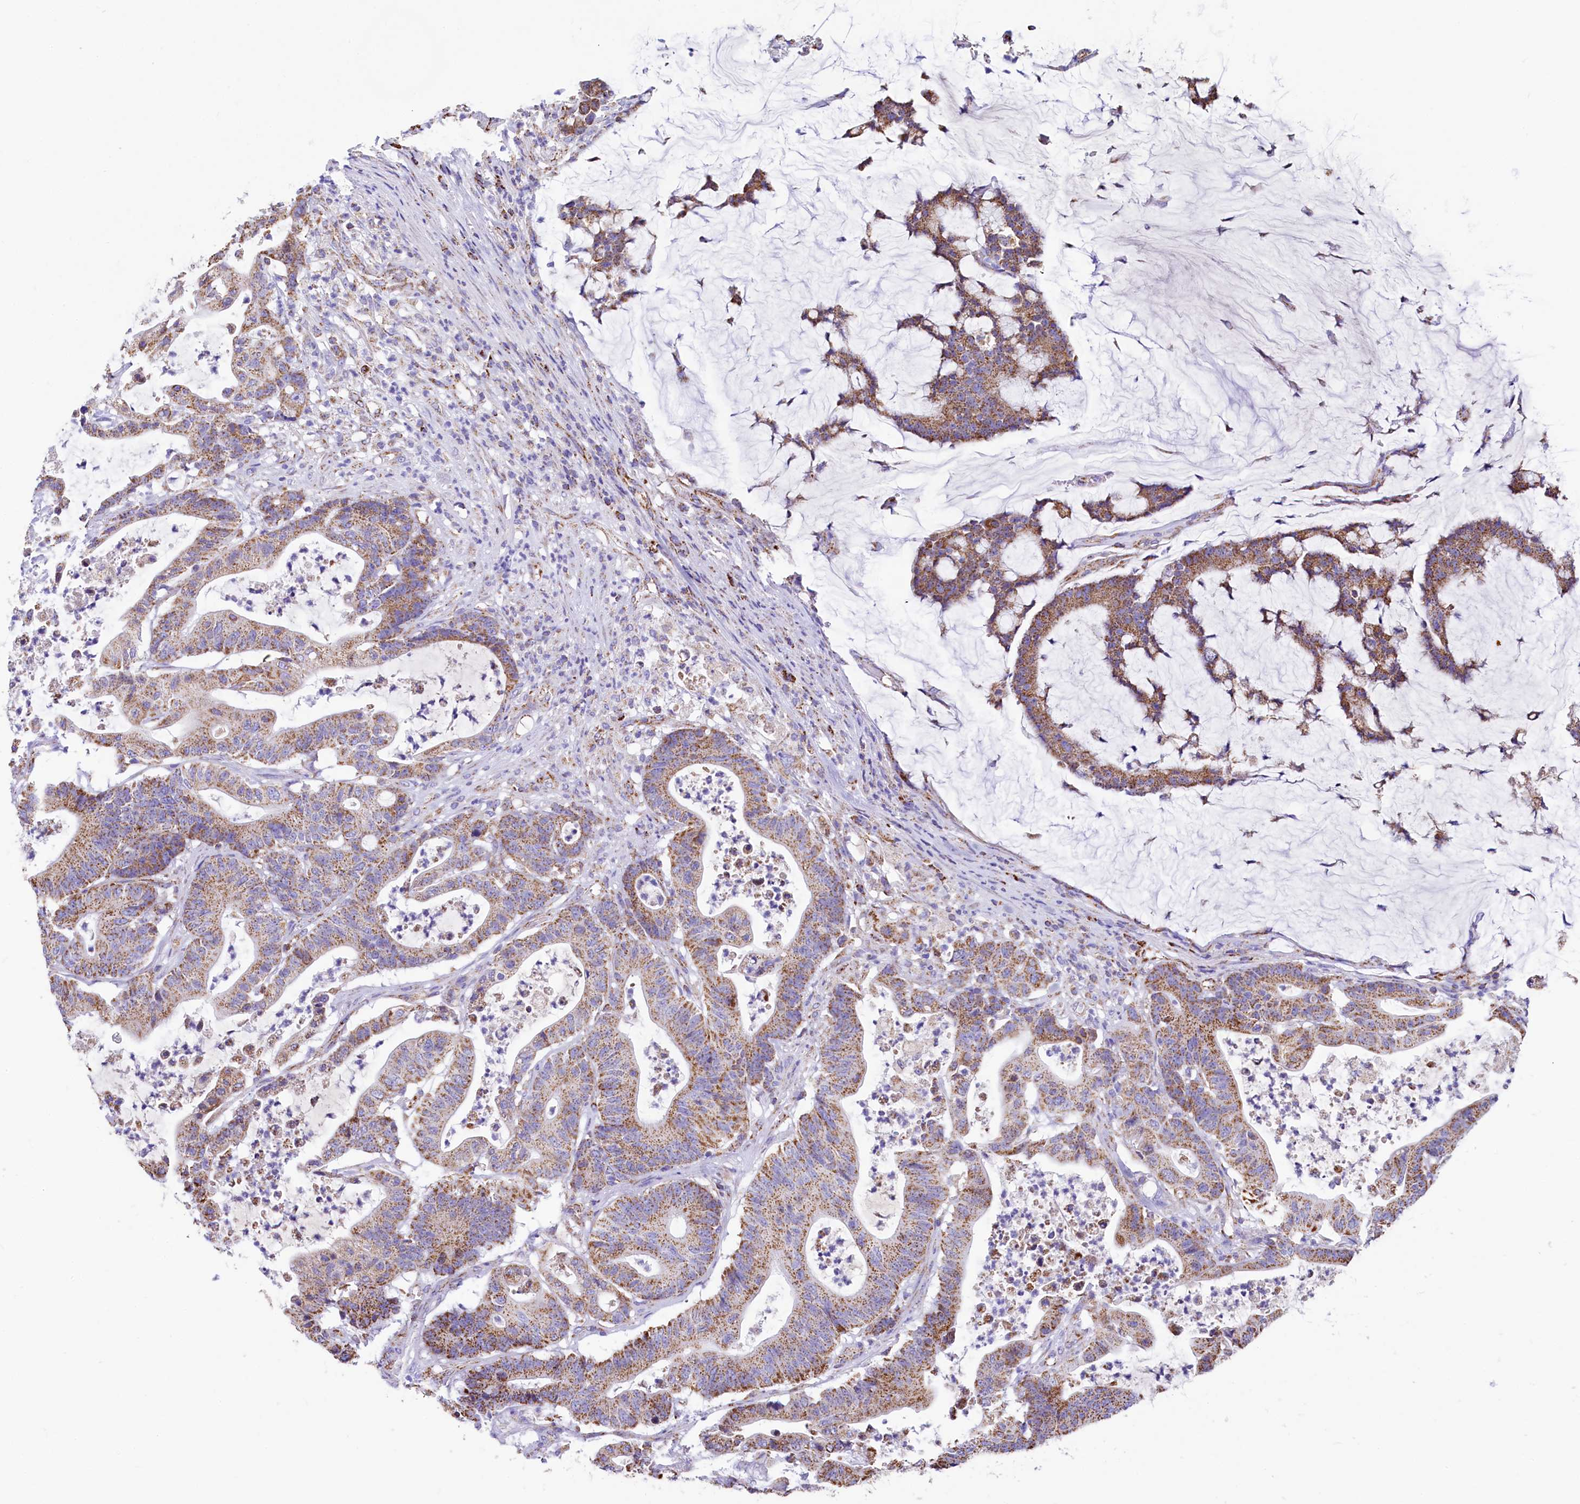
{"staining": {"intensity": "moderate", "quantity": ">75%", "location": "cytoplasmic/membranous"}, "tissue": "colorectal cancer", "cell_type": "Tumor cells", "image_type": "cancer", "snomed": [{"axis": "morphology", "description": "Adenocarcinoma, NOS"}, {"axis": "topography", "description": "Colon"}], "caption": "An IHC histopathology image of tumor tissue is shown. Protein staining in brown highlights moderate cytoplasmic/membranous positivity in colorectal cancer (adenocarcinoma) within tumor cells. (IHC, brightfield microscopy, high magnification).", "gene": "IDH3A", "patient": {"sex": "female", "age": 84}}